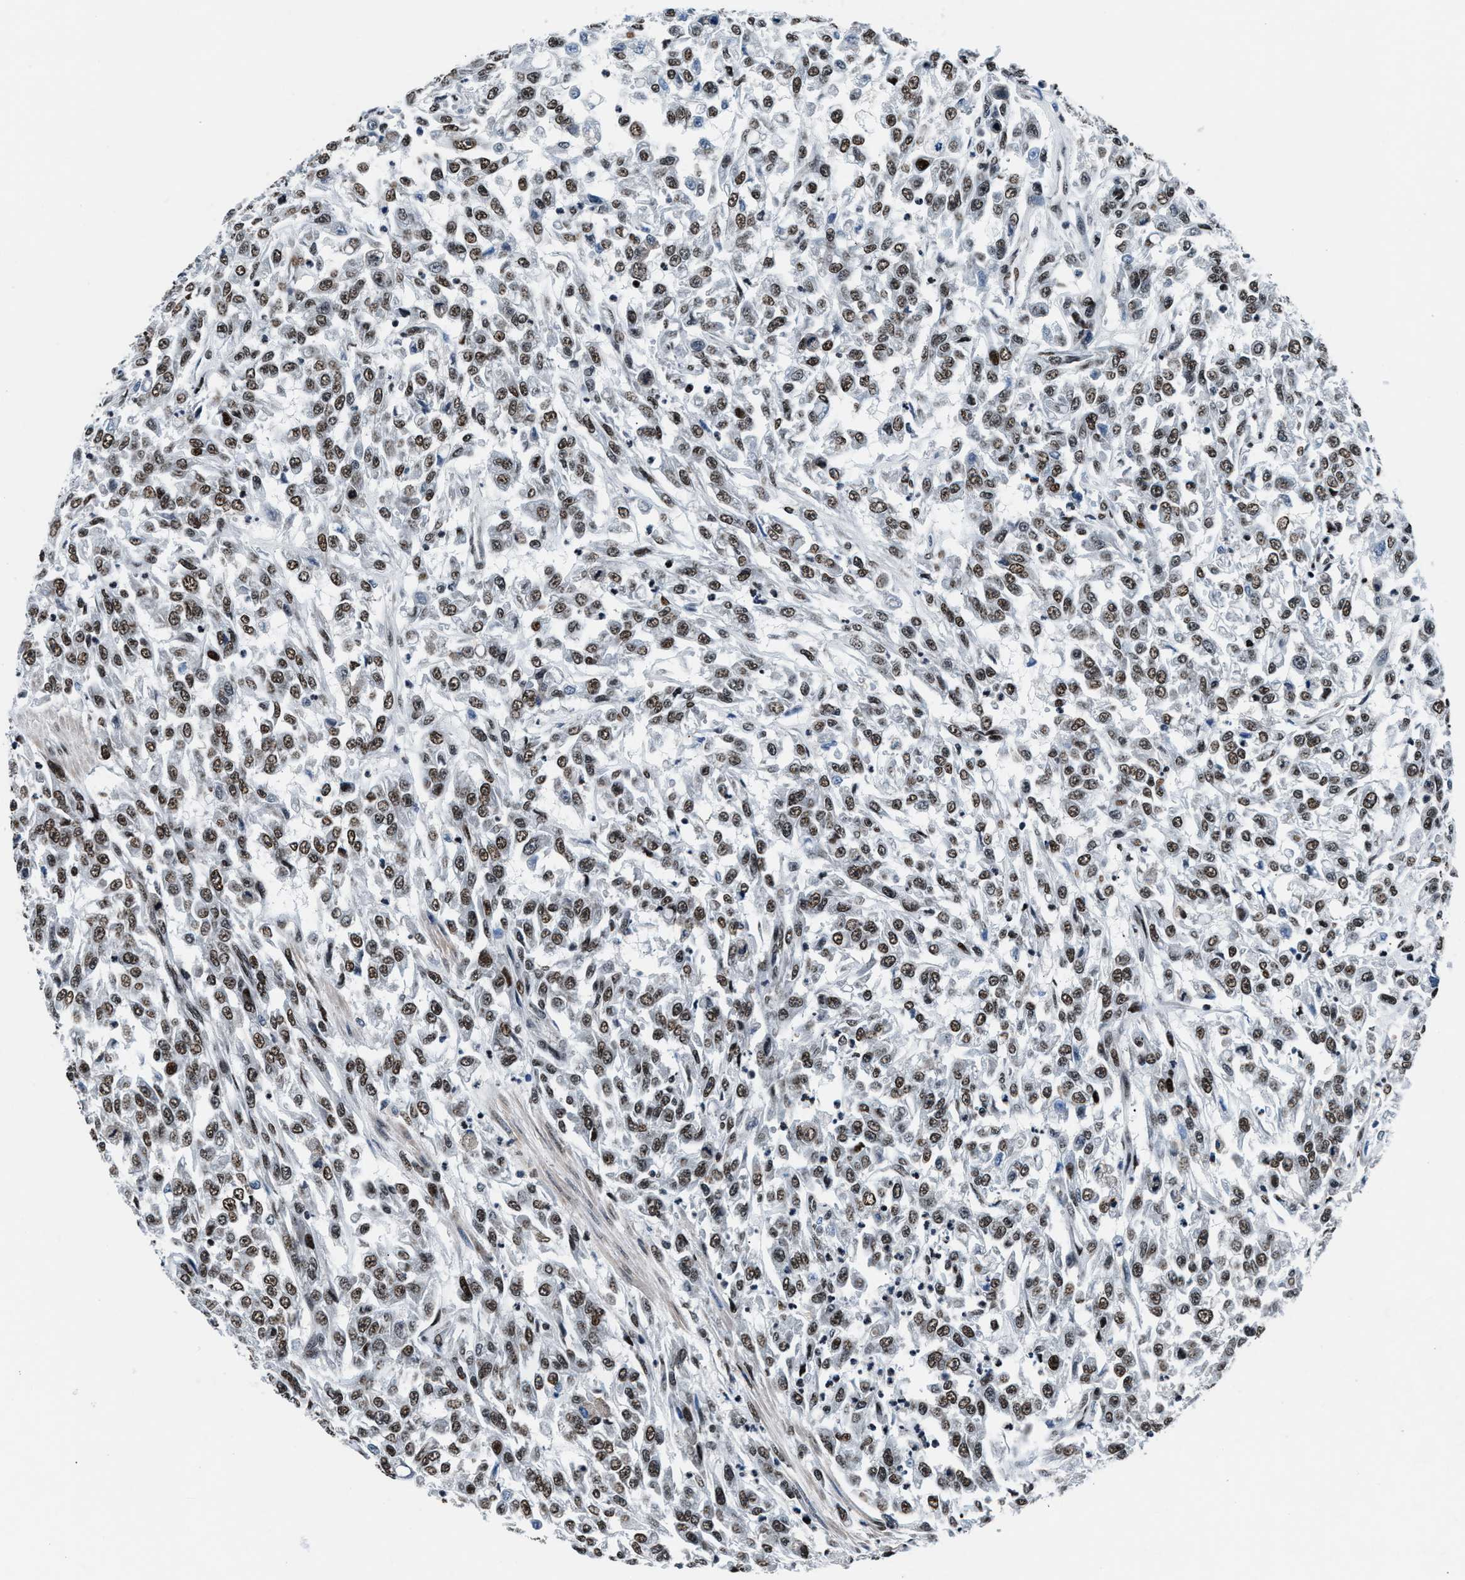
{"staining": {"intensity": "moderate", "quantity": ">75%", "location": "nuclear"}, "tissue": "urothelial cancer", "cell_type": "Tumor cells", "image_type": "cancer", "snomed": [{"axis": "morphology", "description": "Urothelial carcinoma, High grade"}, {"axis": "topography", "description": "Urinary bladder"}], "caption": "This histopathology image displays immunohistochemistry (IHC) staining of human urothelial cancer, with medium moderate nuclear expression in approximately >75% of tumor cells.", "gene": "PRRC2B", "patient": {"sex": "male", "age": 46}}